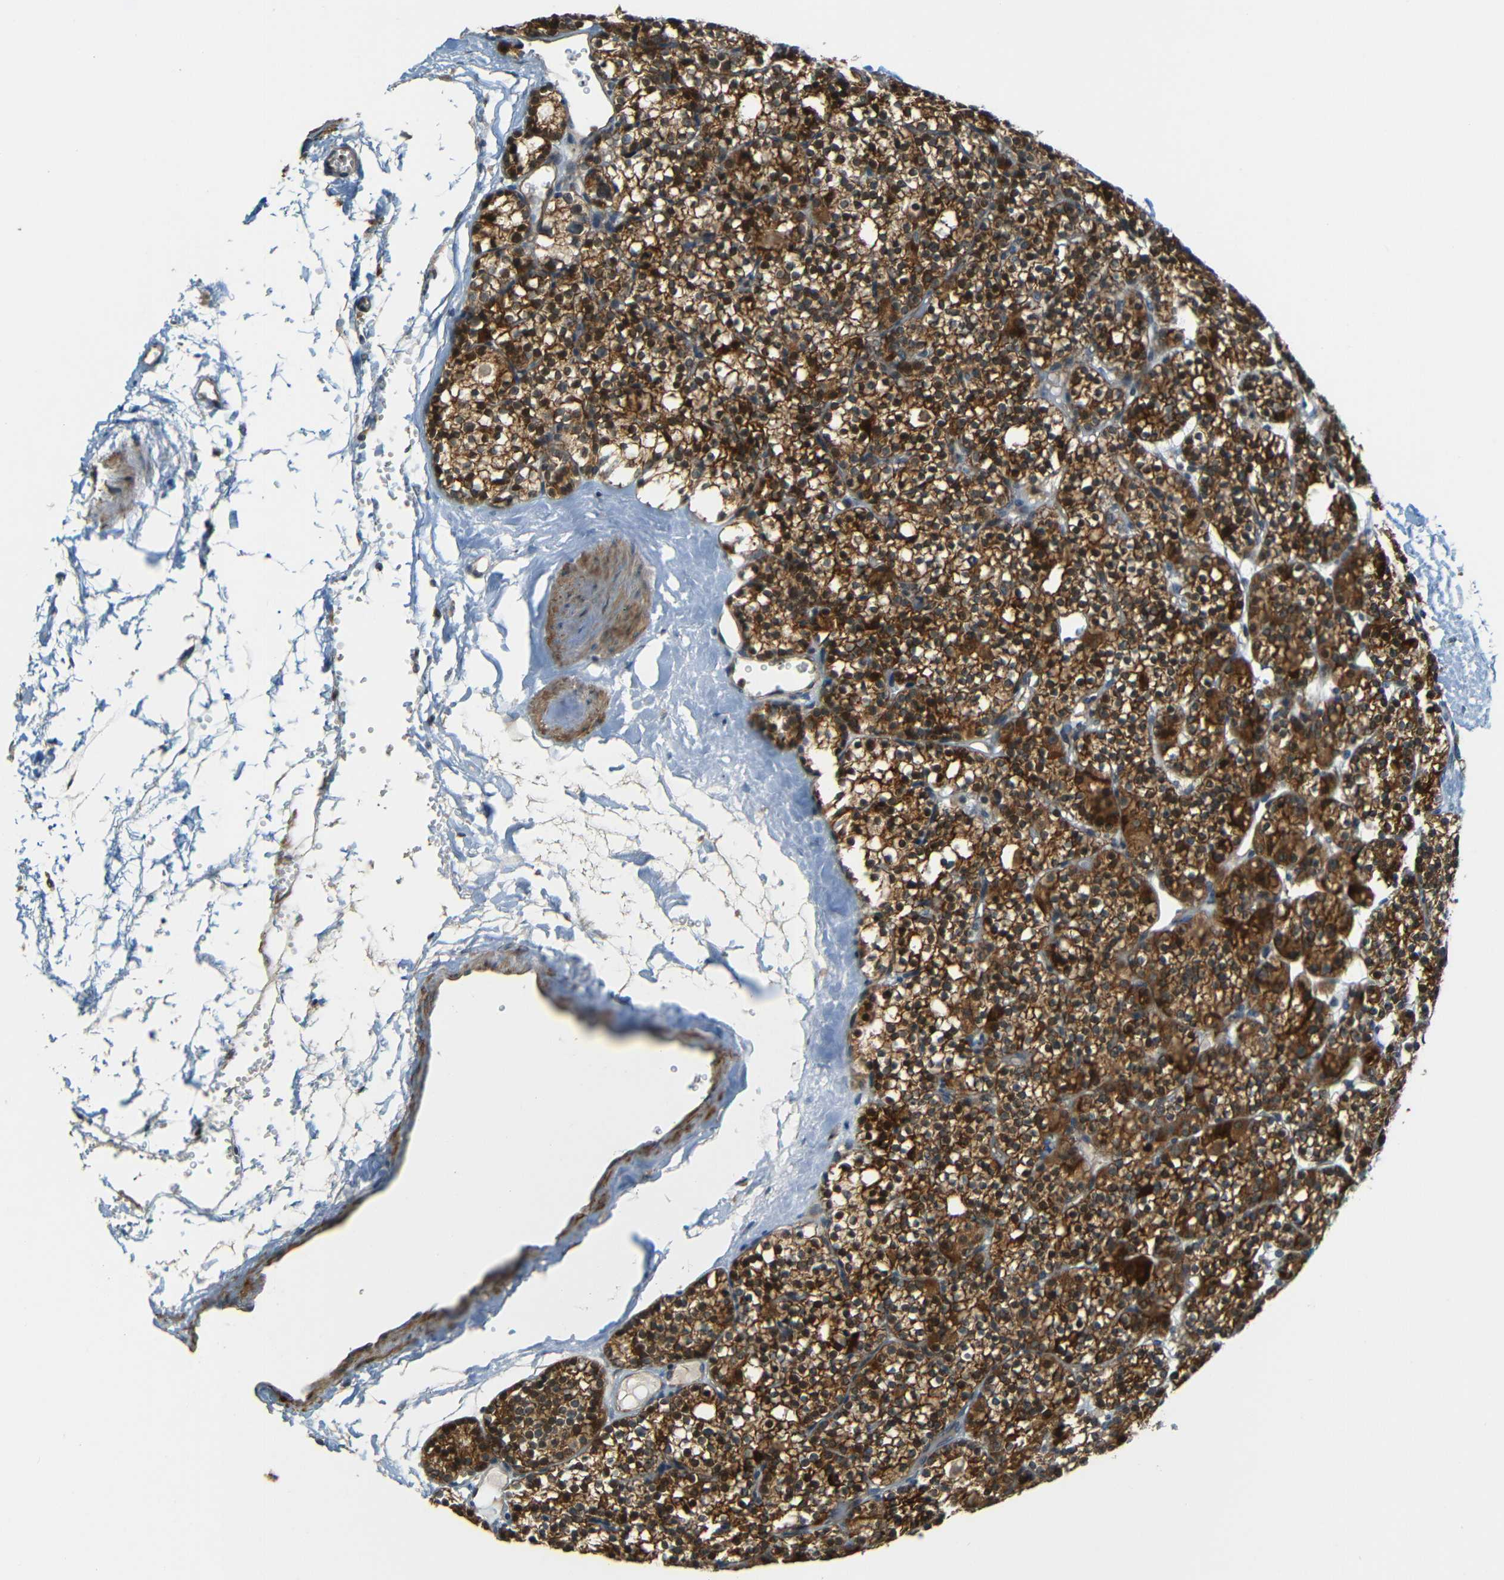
{"staining": {"intensity": "strong", "quantity": ">75%", "location": "cytoplasmic/membranous"}, "tissue": "parathyroid gland", "cell_type": "Glandular cells", "image_type": "normal", "snomed": [{"axis": "morphology", "description": "Normal tissue, NOS"}, {"axis": "topography", "description": "Parathyroid gland"}], "caption": "A high-resolution image shows IHC staining of normal parathyroid gland, which reveals strong cytoplasmic/membranous positivity in about >75% of glandular cells. (DAB IHC, brown staining for protein, blue staining for nuclei).", "gene": "FNDC3A", "patient": {"sex": "female", "age": 64}}